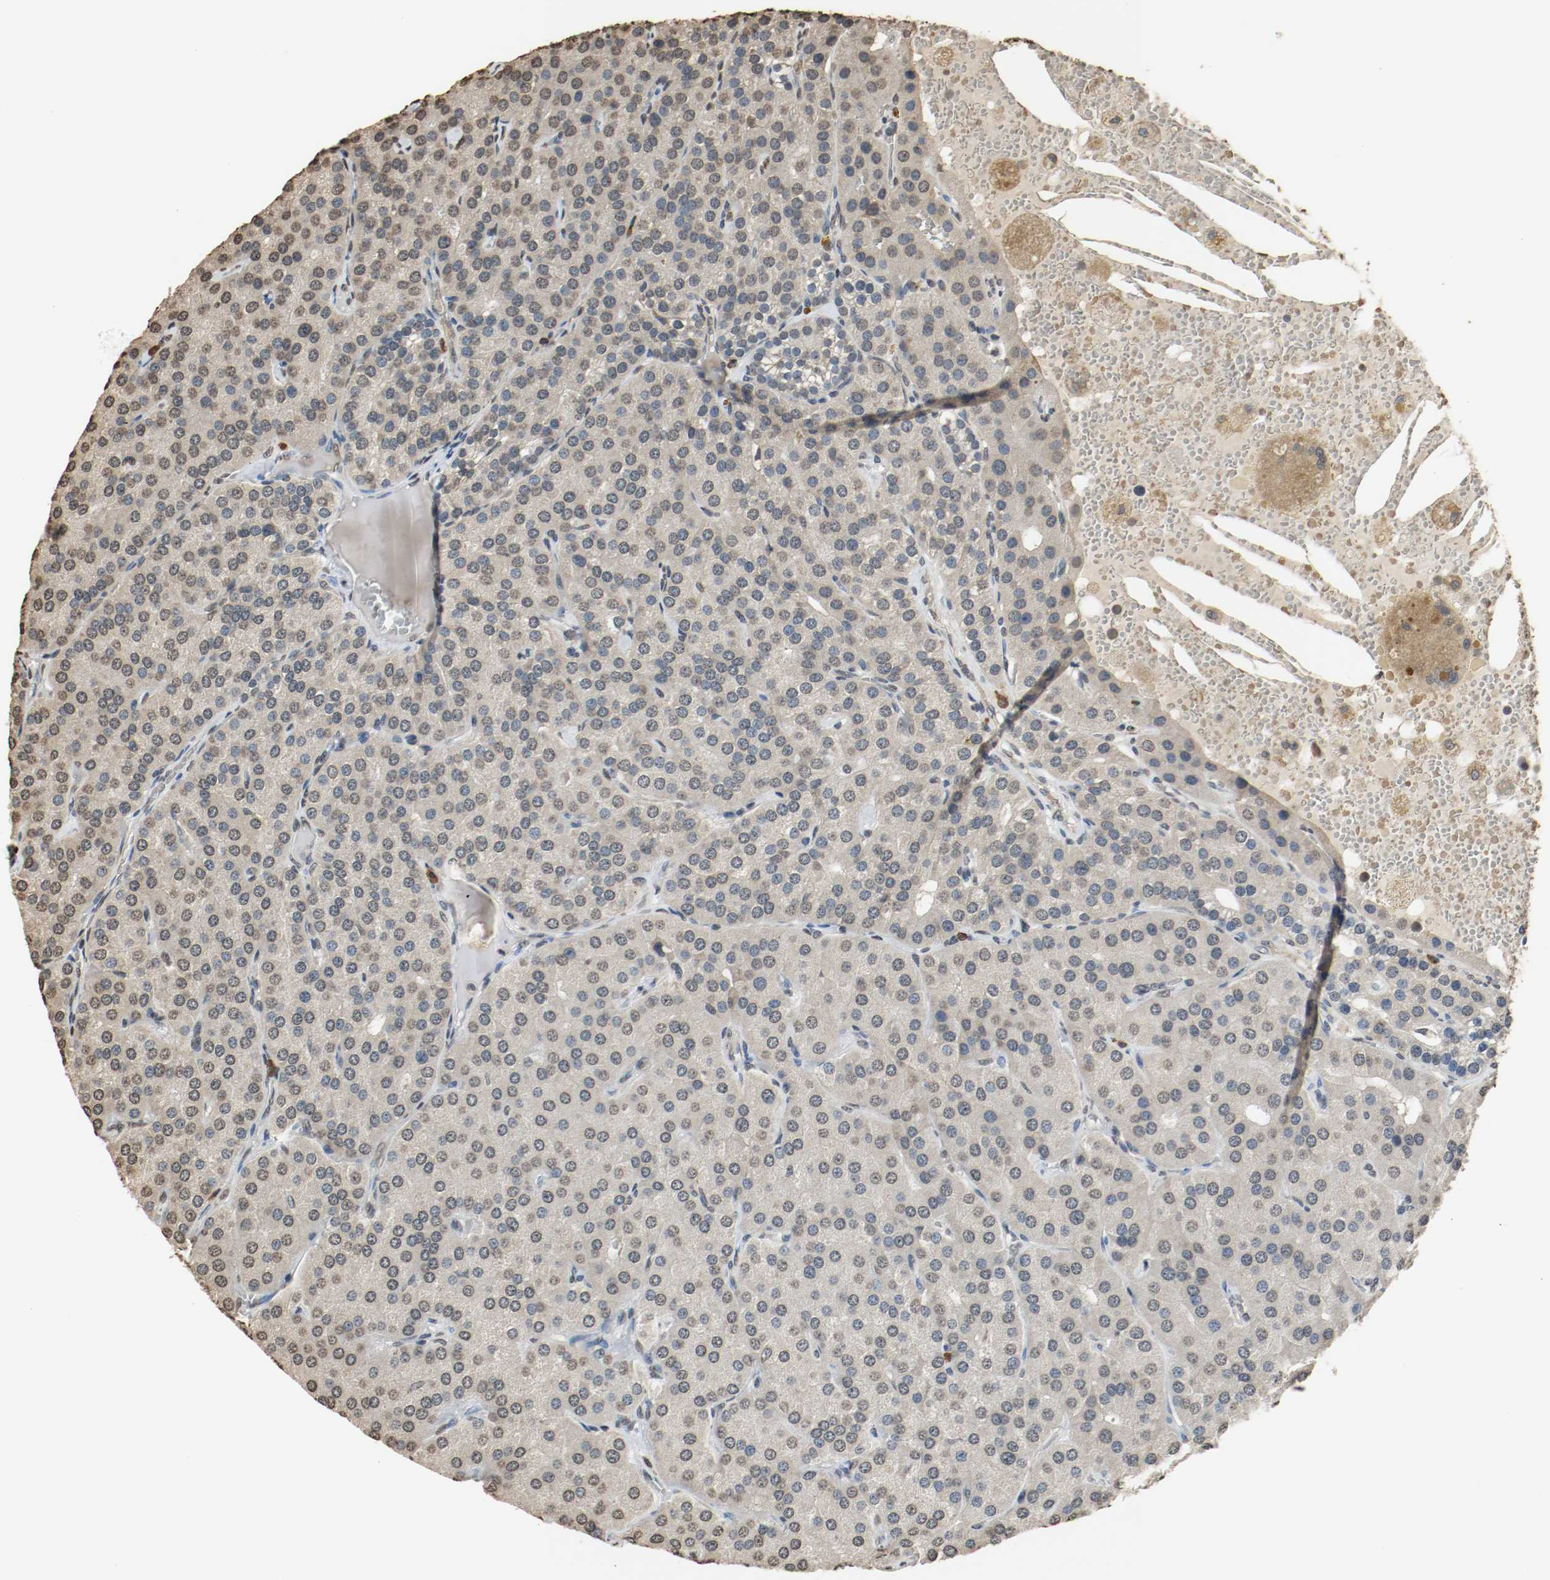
{"staining": {"intensity": "negative", "quantity": "none", "location": "none"}, "tissue": "parathyroid gland", "cell_type": "Glandular cells", "image_type": "normal", "snomed": [{"axis": "morphology", "description": "Normal tissue, NOS"}, {"axis": "morphology", "description": "Adenoma, NOS"}, {"axis": "topography", "description": "Parathyroid gland"}], "caption": "High power microscopy image of an IHC histopathology image of benign parathyroid gland, revealing no significant staining in glandular cells.", "gene": "RTN4", "patient": {"sex": "female", "age": 86}}